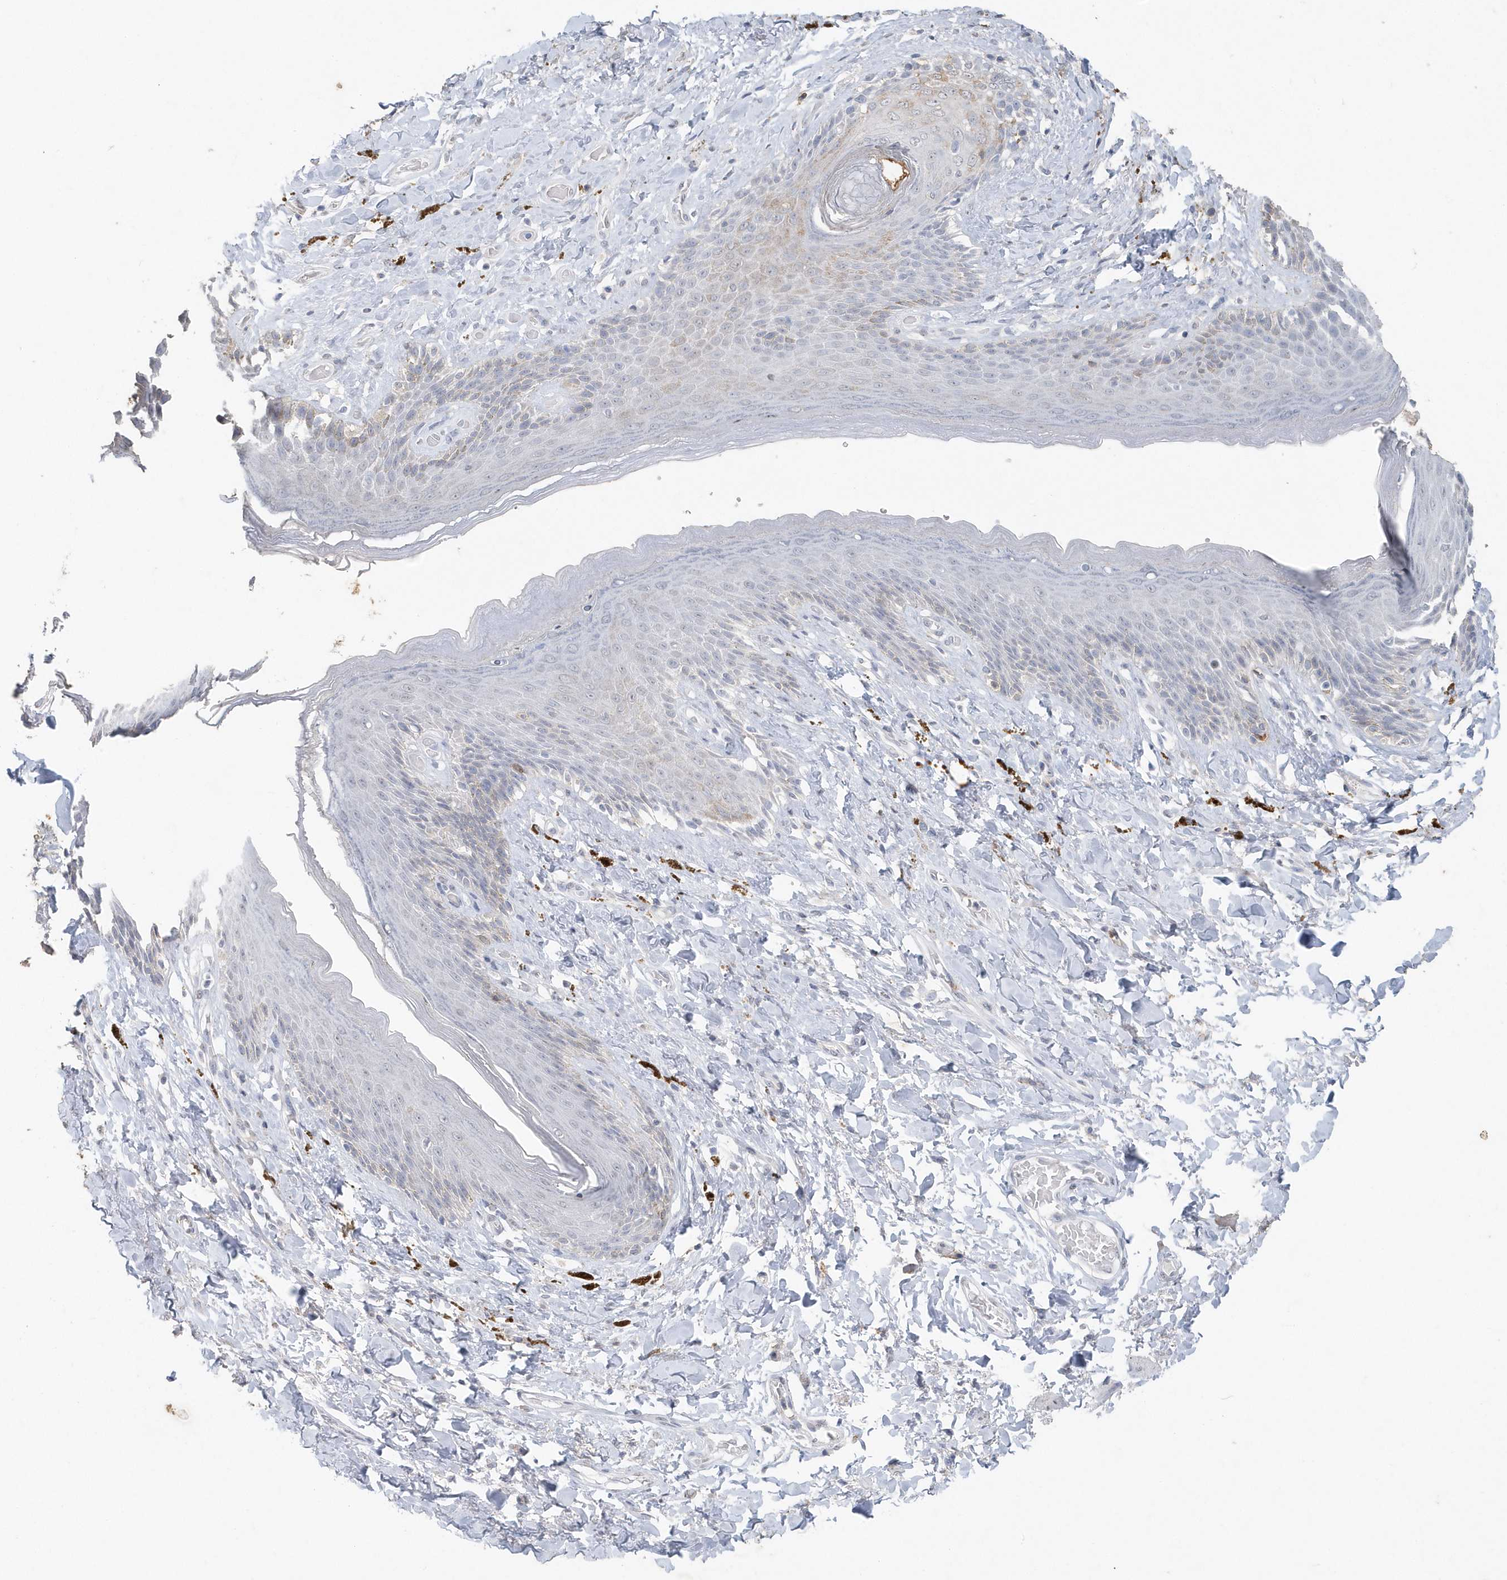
{"staining": {"intensity": "weak", "quantity": "<25%", "location": "cytoplasmic/membranous"}, "tissue": "skin", "cell_type": "Epidermal cells", "image_type": "normal", "snomed": [{"axis": "morphology", "description": "Normal tissue, NOS"}, {"axis": "topography", "description": "Anal"}], "caption": "IHC photomicrograph of unremarkable skin stained for a protein (brown), which exhibits no positivity in epidermal cells. (Immunohistochemistry, brightfield microscopy, high magnification).", "gene": "PDCD1", "patient": {"sex": "female", "age": 78}}